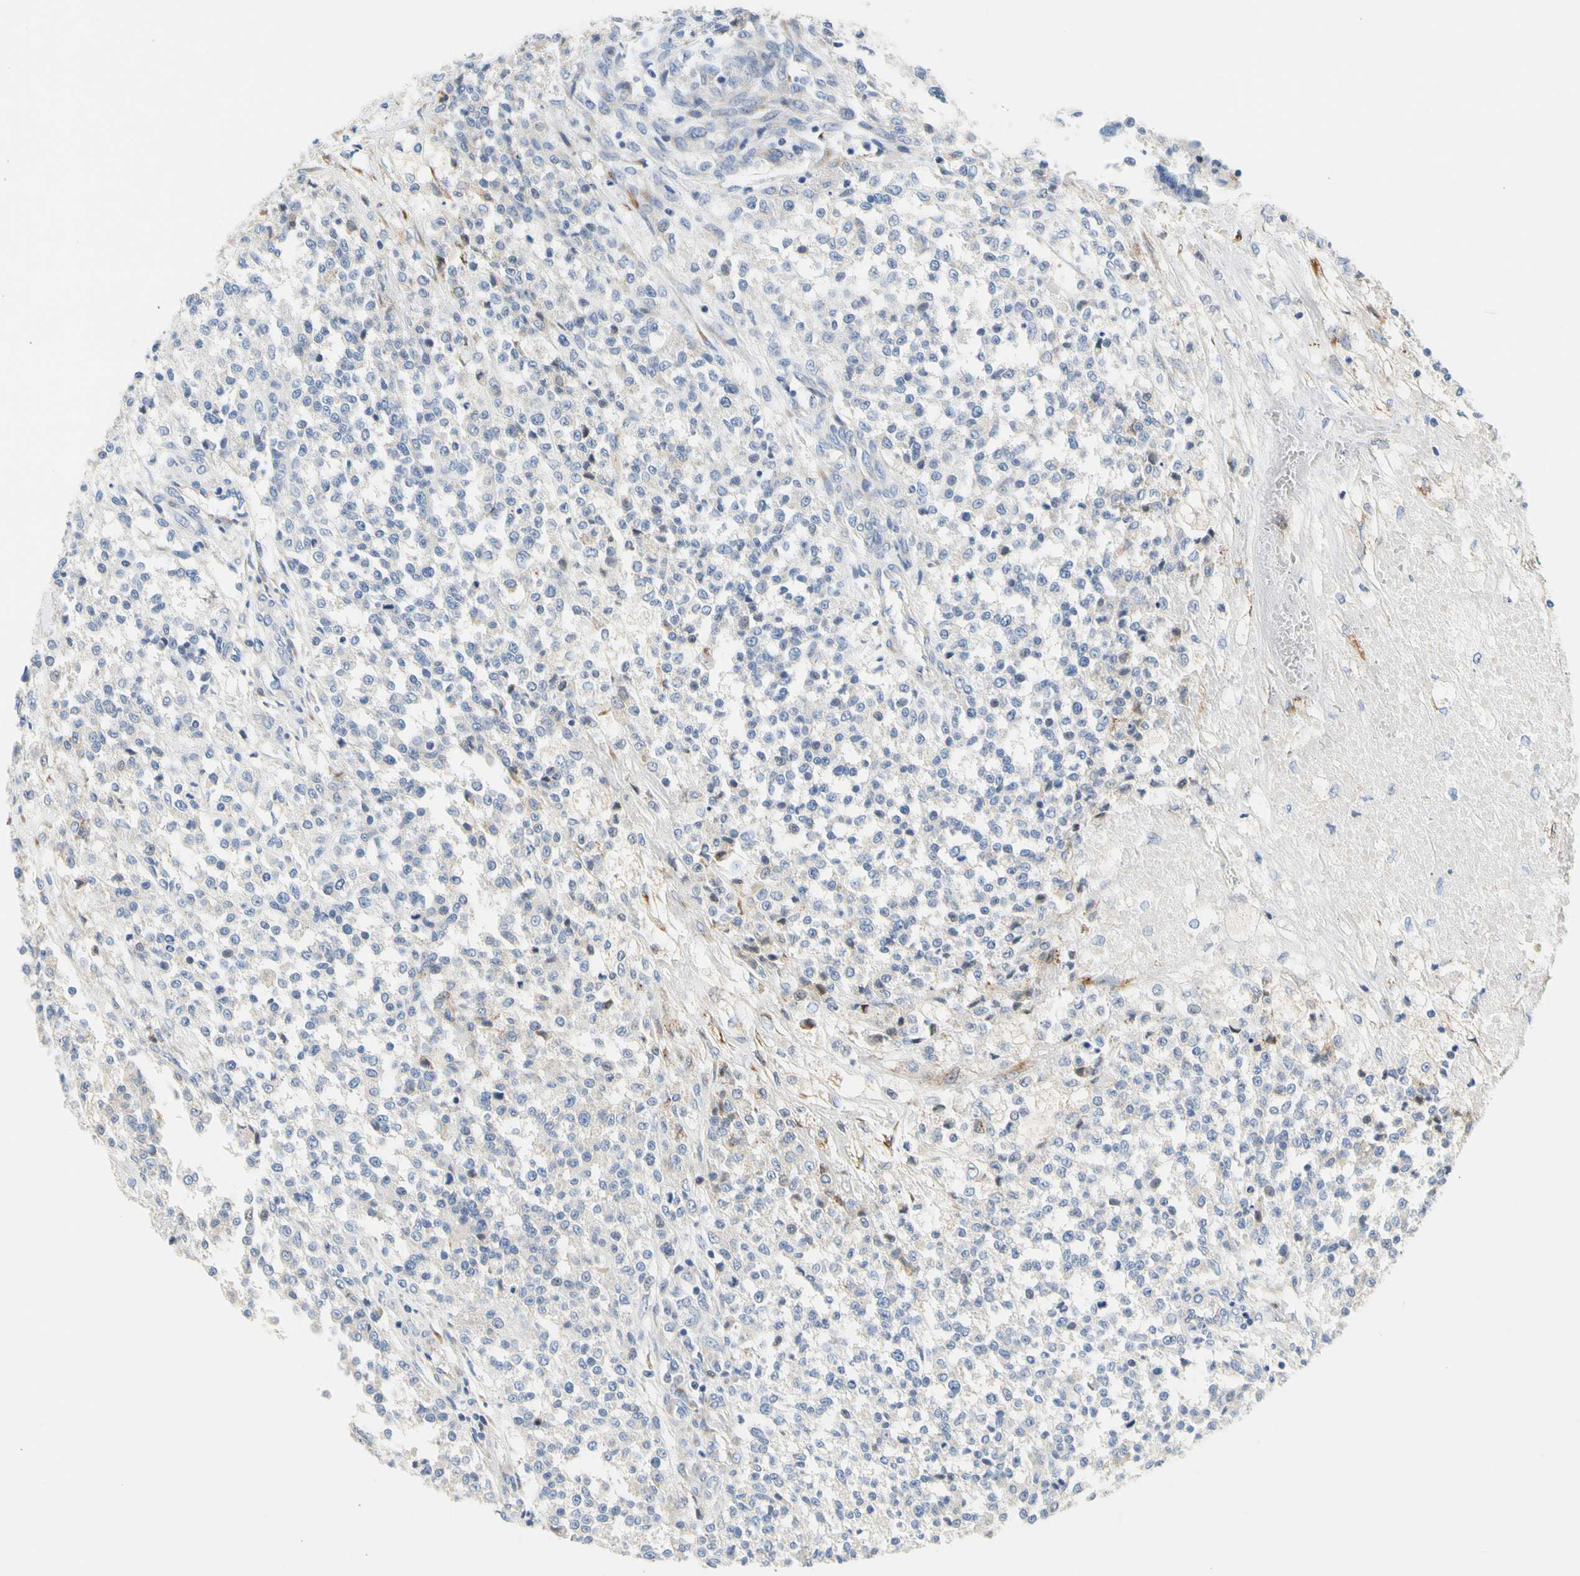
{"staining": {"intensity": "negative", "quantity": "none", "location": "none"}, "tissue": "testis cancer", "cell_type": "Tumor cells", "image_type": "cancer", "snomed": [{"axis": "morphology", "description": "Seminoma, NOS"}, {"axis": "topography", "description": "Testis"}], "caption": "Micrograph shows no protein positivity in tumor cells of testis cancer (seminoma) tissue. (Stains: DAB (3,3'-diaminobenzidine) immunohistochemistry with hematoxylin counter stain, Microscopy: brightfield microscopy at high magnification).", "gene": "ZNF236", "patient": {"sex": "male", "age": 59}}